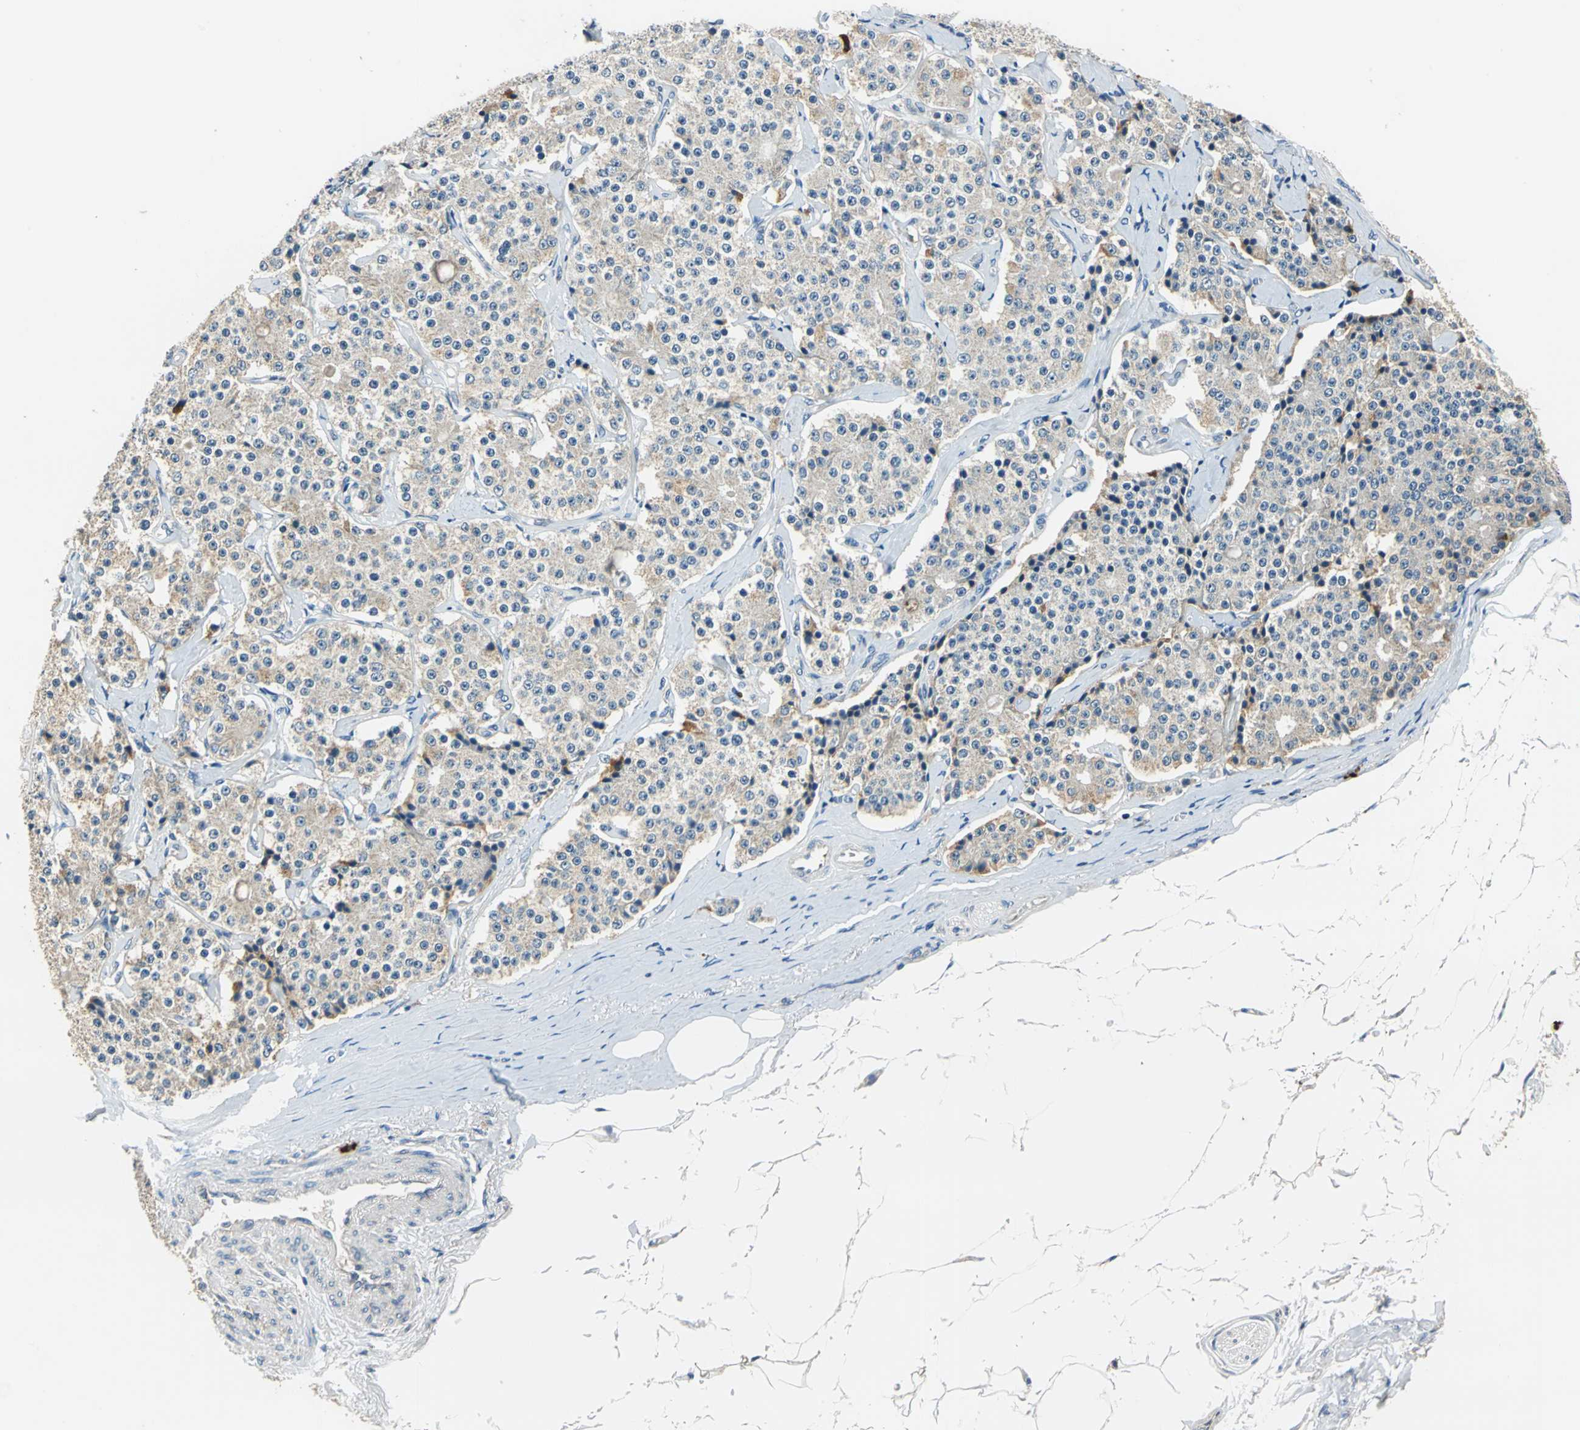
{"staining": {"intensity": "weak", "quantity": ">75%", "location": "cytoplasmic/membranous"}, "tissue": "carcinoid", "cell_type": "Tumor cells", "image_type": "cancer", "snomed": [{"axis": "morphology", "description": "Carcinoid, malignant, NOS"}, {"axis": "topography", "description": "Colon"}], "caption": "The micrograph displays immunohistochemical staining of carcinoid (malignant). There is weak cytoplasmic/membranous positivity is identified in approximately >75% of tumor cells. The staining was performed using DAB, with brown indicating positive protein expression. Nuclei are stained blue with hematoxylin.", "gene": "CPA3", "patient": {"sex": "female", "age": 61}}